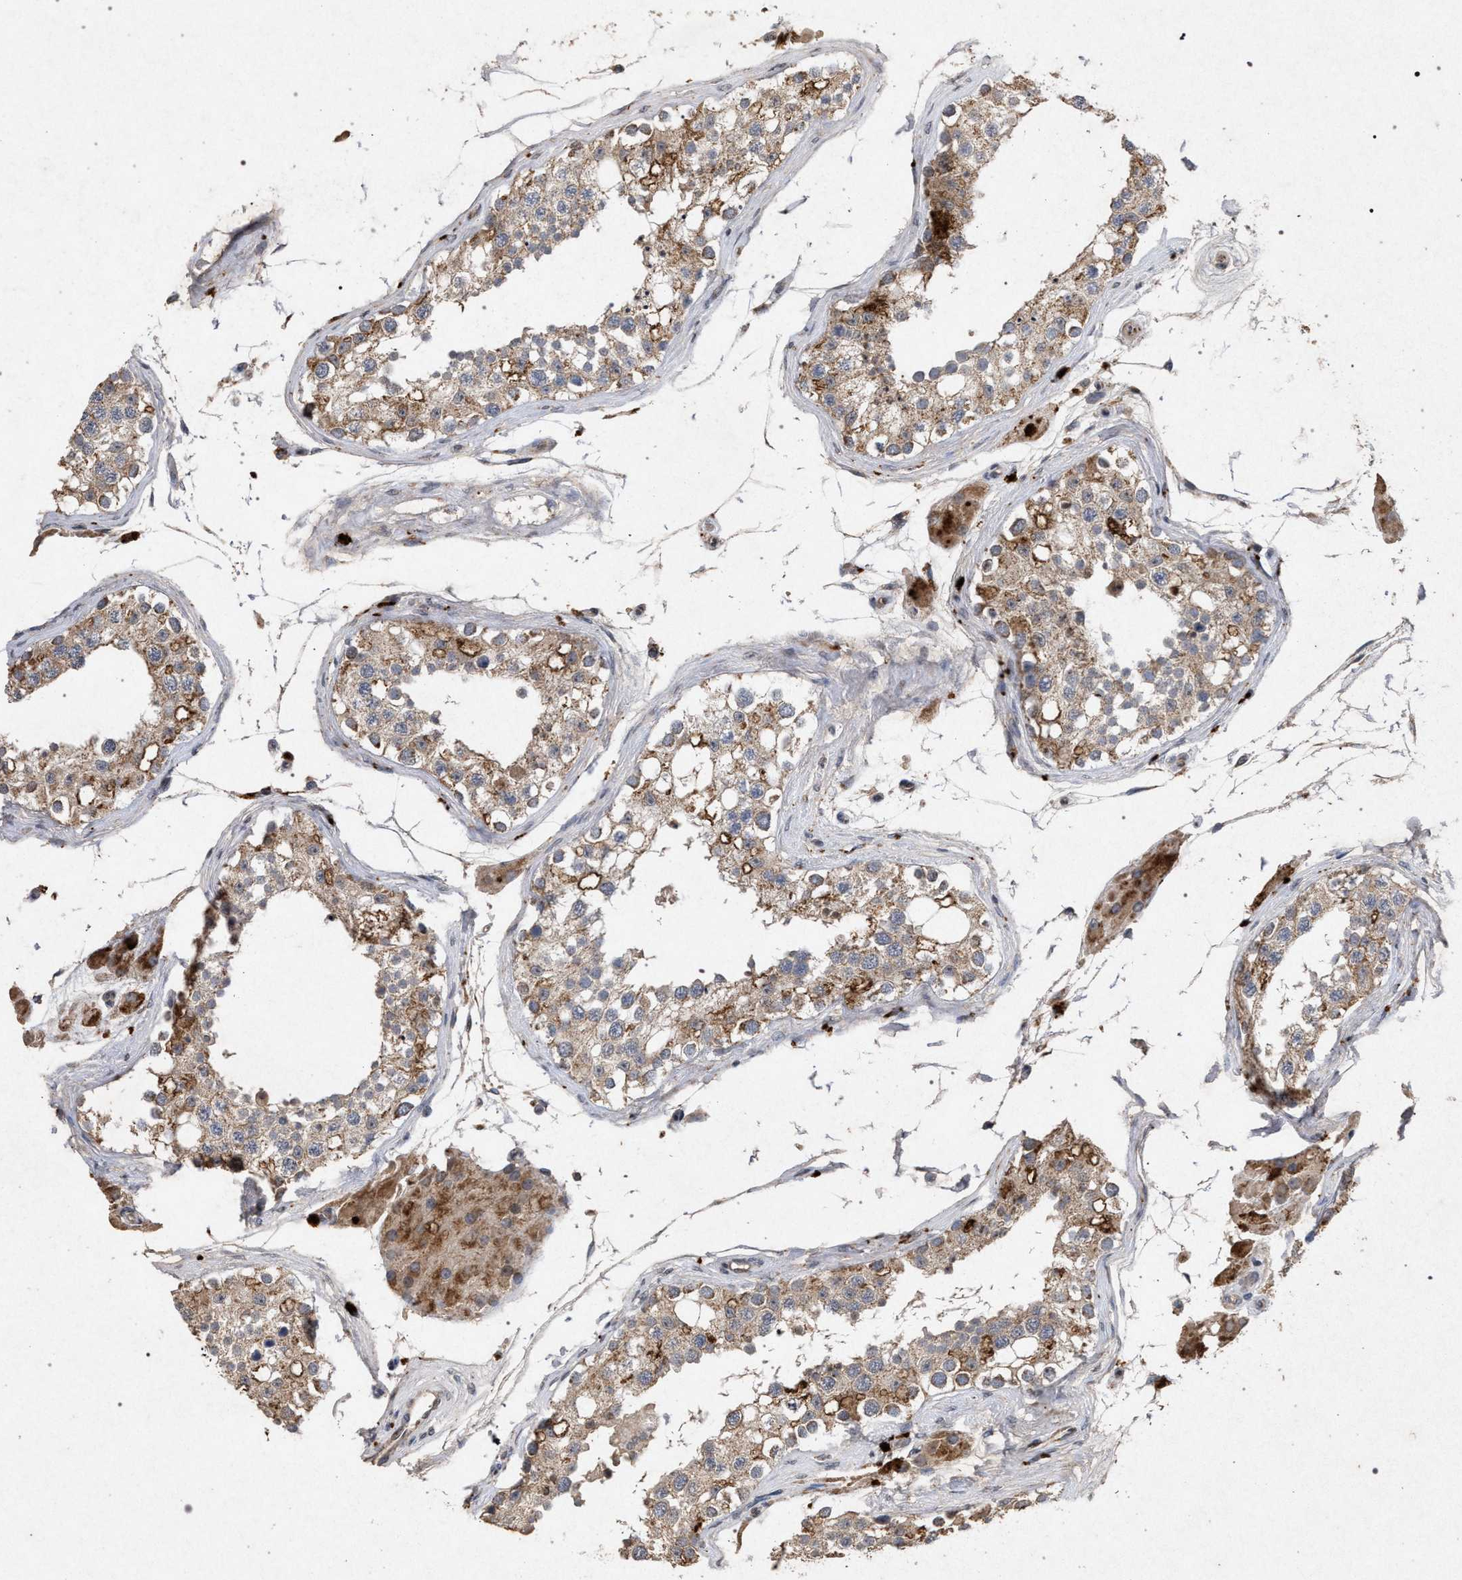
{"staining": {"intensity": "moderate", "quantity": "25%-75%", "location": "cytoplasmic/membranous"}, "tissue": "testis", "cell_type": "Cells in seminiferous ducts", "image_type": "normal", "snomed": [{"axis": "morphology", "description": "Normal tissue, NOS"}, {"axis": "topography", "description": "Testis"}], "caption": "Benign testis exhibits moderate cytoplasmic/membranous positivity in approximately 25%-75% of cells in seminiferous ducts, visualized by immunohistochemistry. The staining was performed using DAB (3,3'-diaminobenzidine), with brown indicating positive protein expression. Nuclei are stained blue with hematoxylin.", "gene": "PKD2L1", "patient": {"sex": "male", "age": 68}}